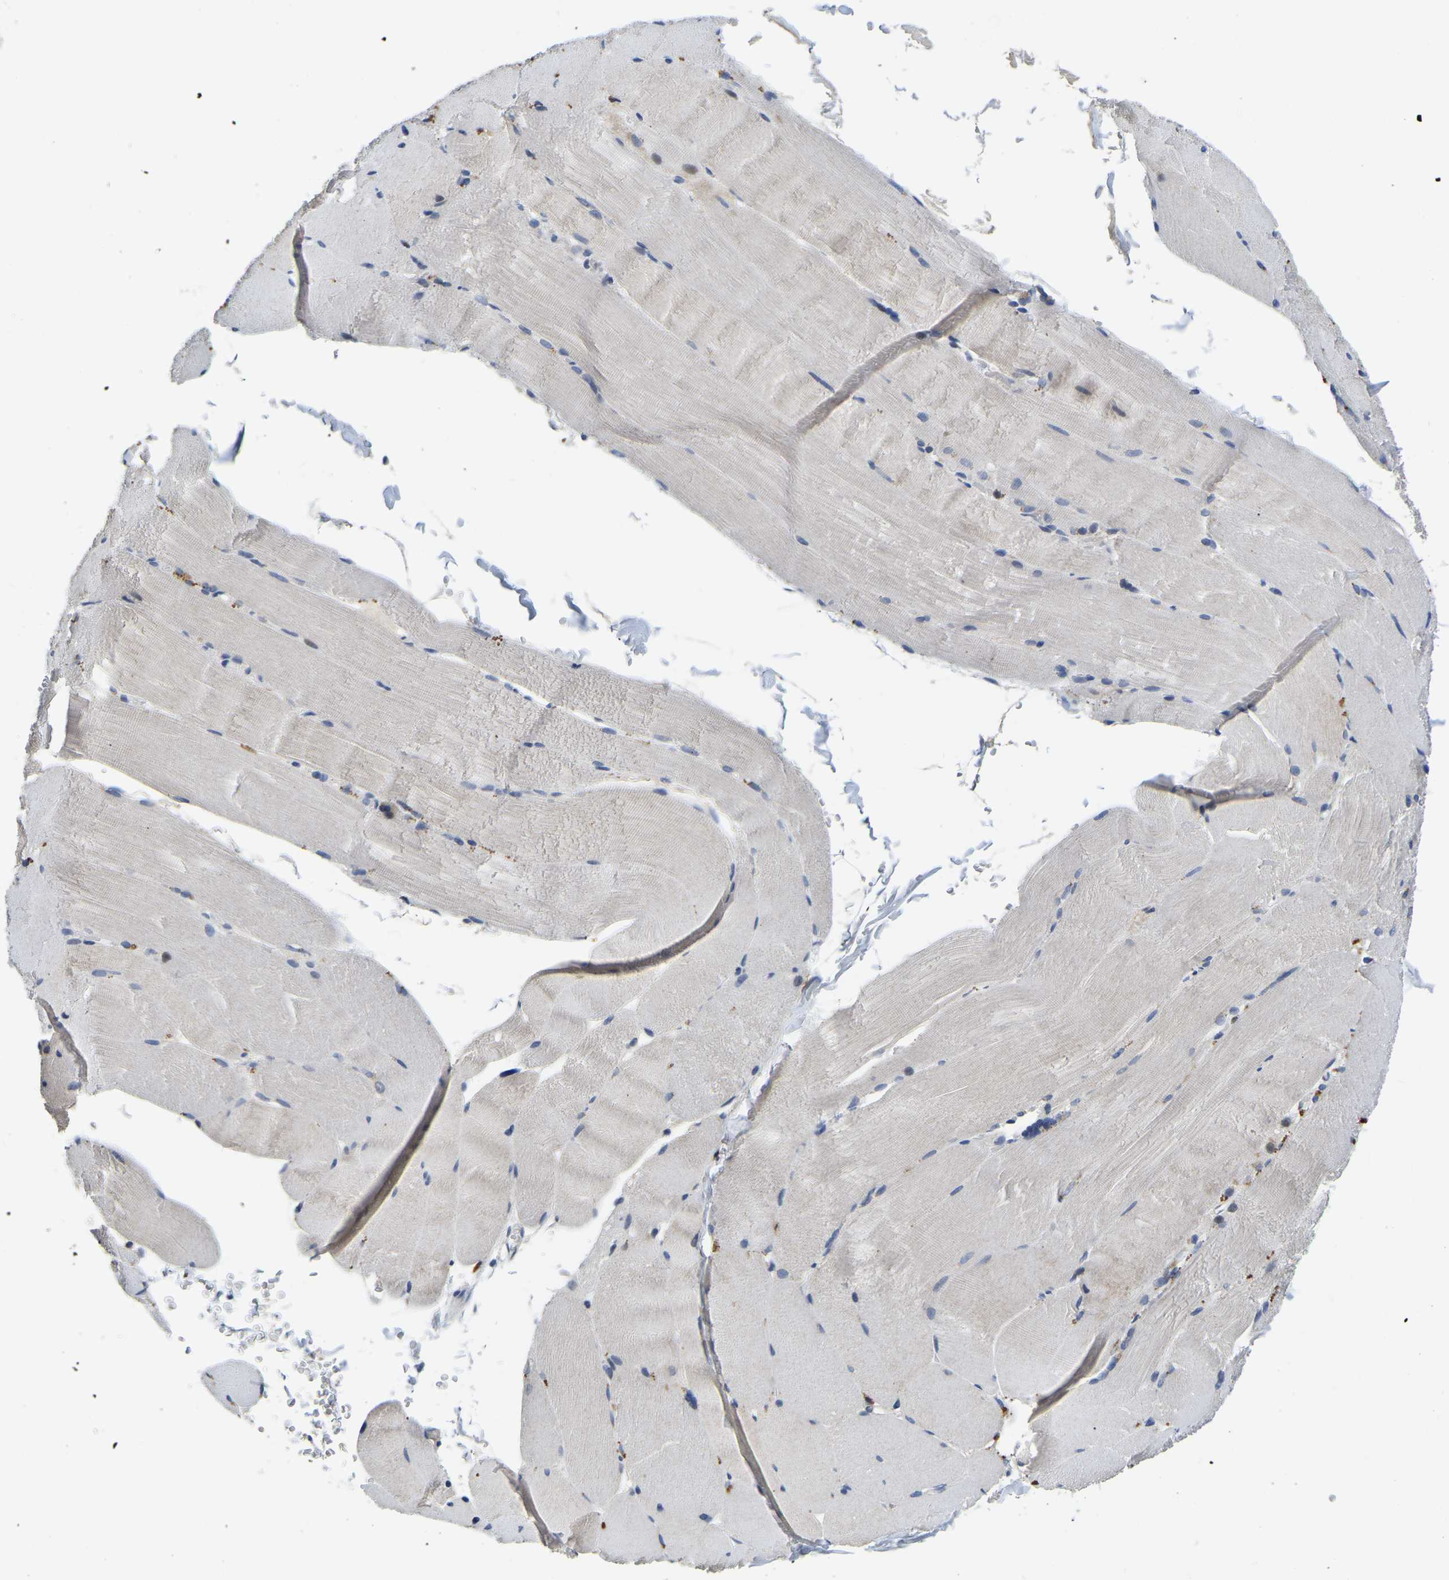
{"staining": {"intensity": "negative", "quantity": "none", "location": "none"}, "tissue": "skeletal muscle", "cell_type": "Myocytes", "image_type": "normal", "snomed": [{"axis": "morphology", "description": "Normal tissue, NOS"}, {"axis": "topography", "description": "Skin"}, {"axis": "topography", "description": "Skeletal muscle"}], "caption": "Immunohistochemistry image of benign skeletal muscle stained for a protein (brown), which displays no positivity in myocytes. (Immunohistochemistry (ihc), brightfield microscopy, high magnification).", "gene": "ITGA2", "patient": {"sex": "male", "age": 83}}